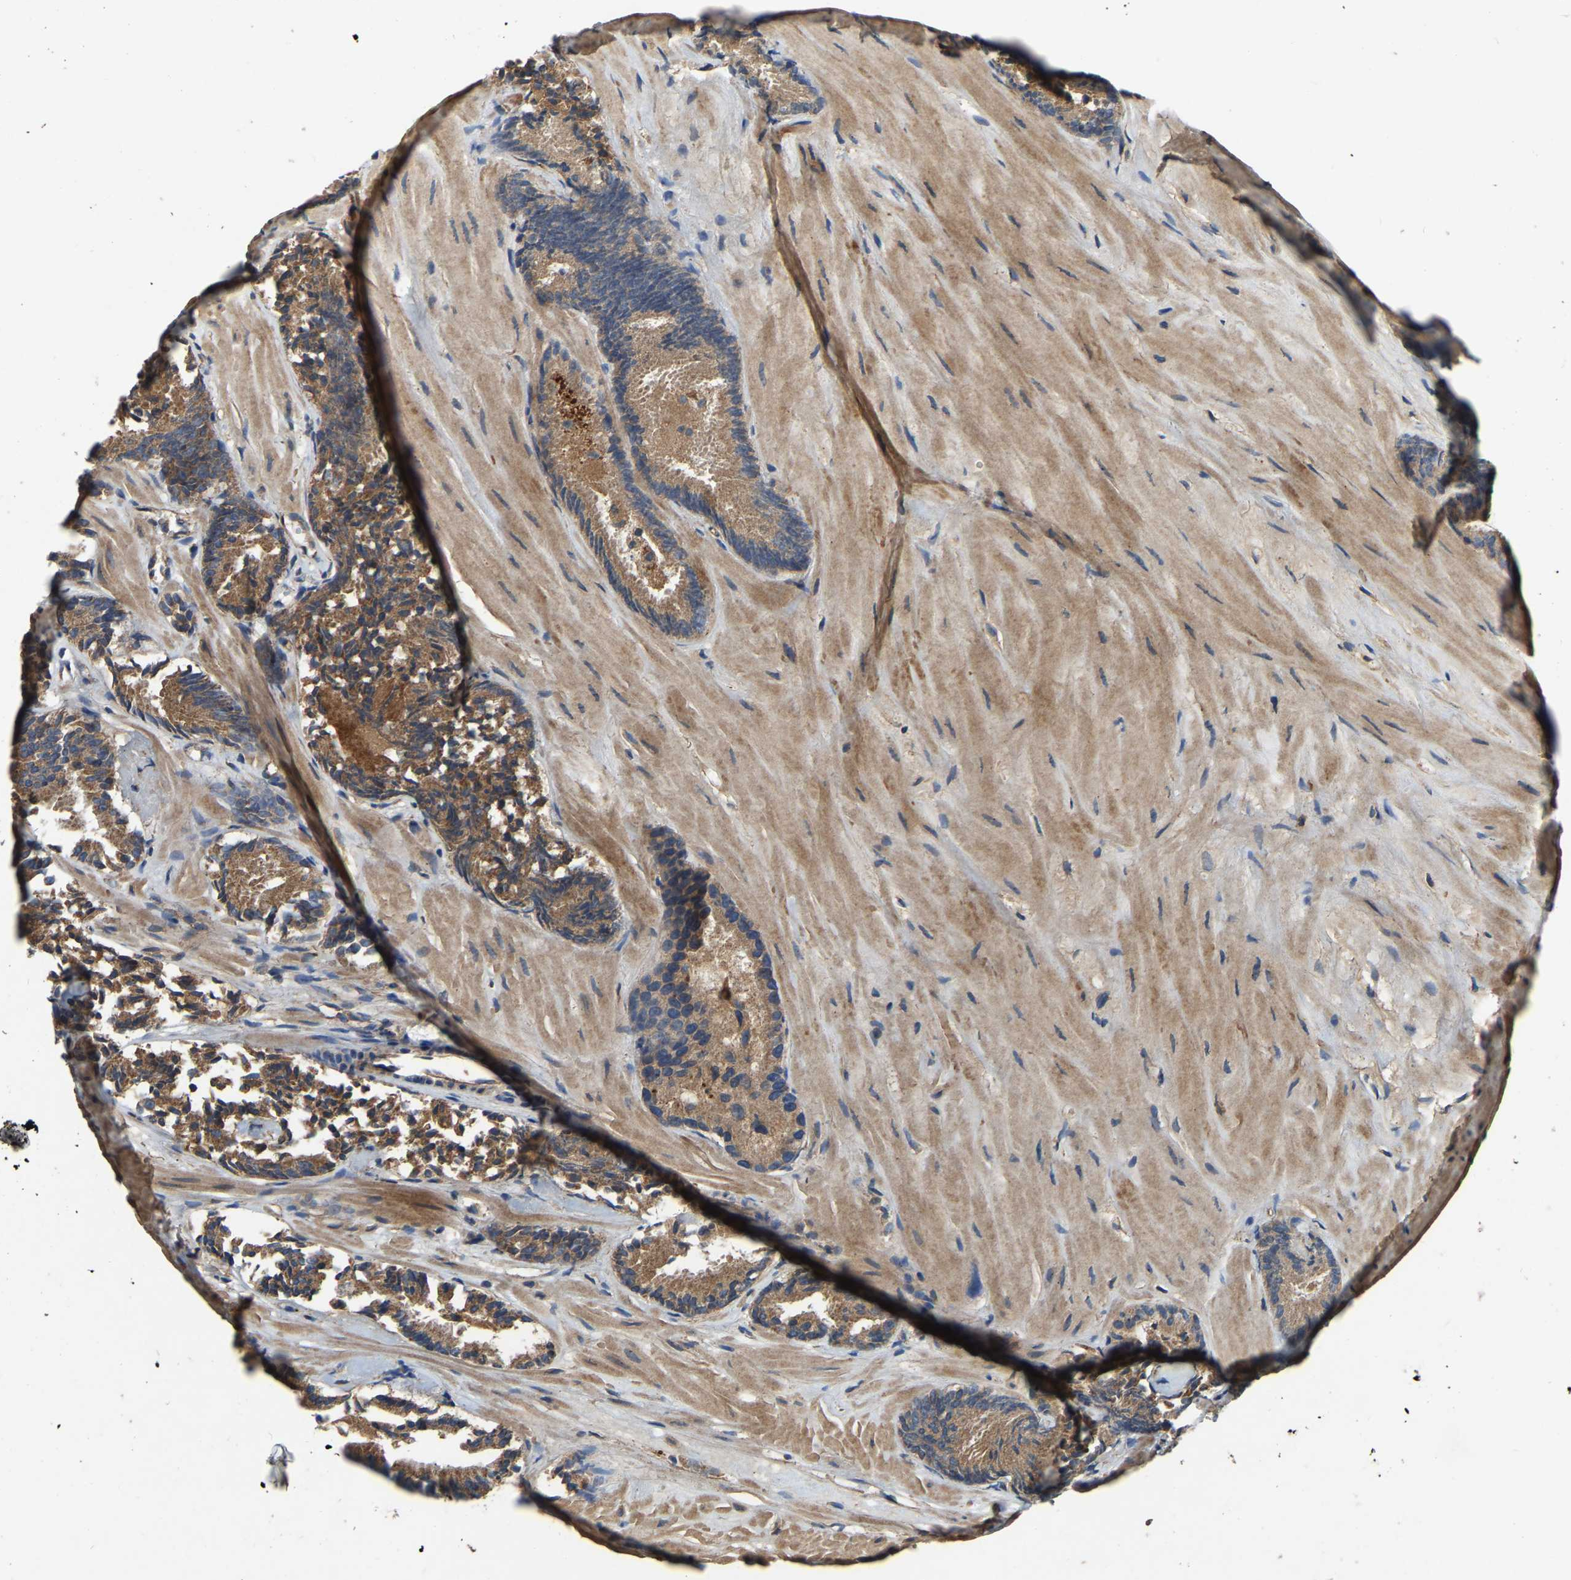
{"staining": {"intensity": "moderate", "quantity": ">75%", "location": "cytoplasmic/membranous"}, "tissue": "prostate cancer", "cell_type": "Tumor cells", "image_type": "cancer", "snomed": [{"axis": "morphology", "description": "Adenocarcinoma, Low grade"}, {"axis": "topography", "description": "Prostate"}], "caption": "IHC histopathology image of neoplastic tissue: prostate cancer stained using IHC reveals medium levels of moderate protein expression localized specifically in the cytoplasmic/membranous of tumor cells, appearing as a cytoplasmic/membranous brown color.", "gene": "SAMD9L", "patient": {"sex": "male", "age": 51}}